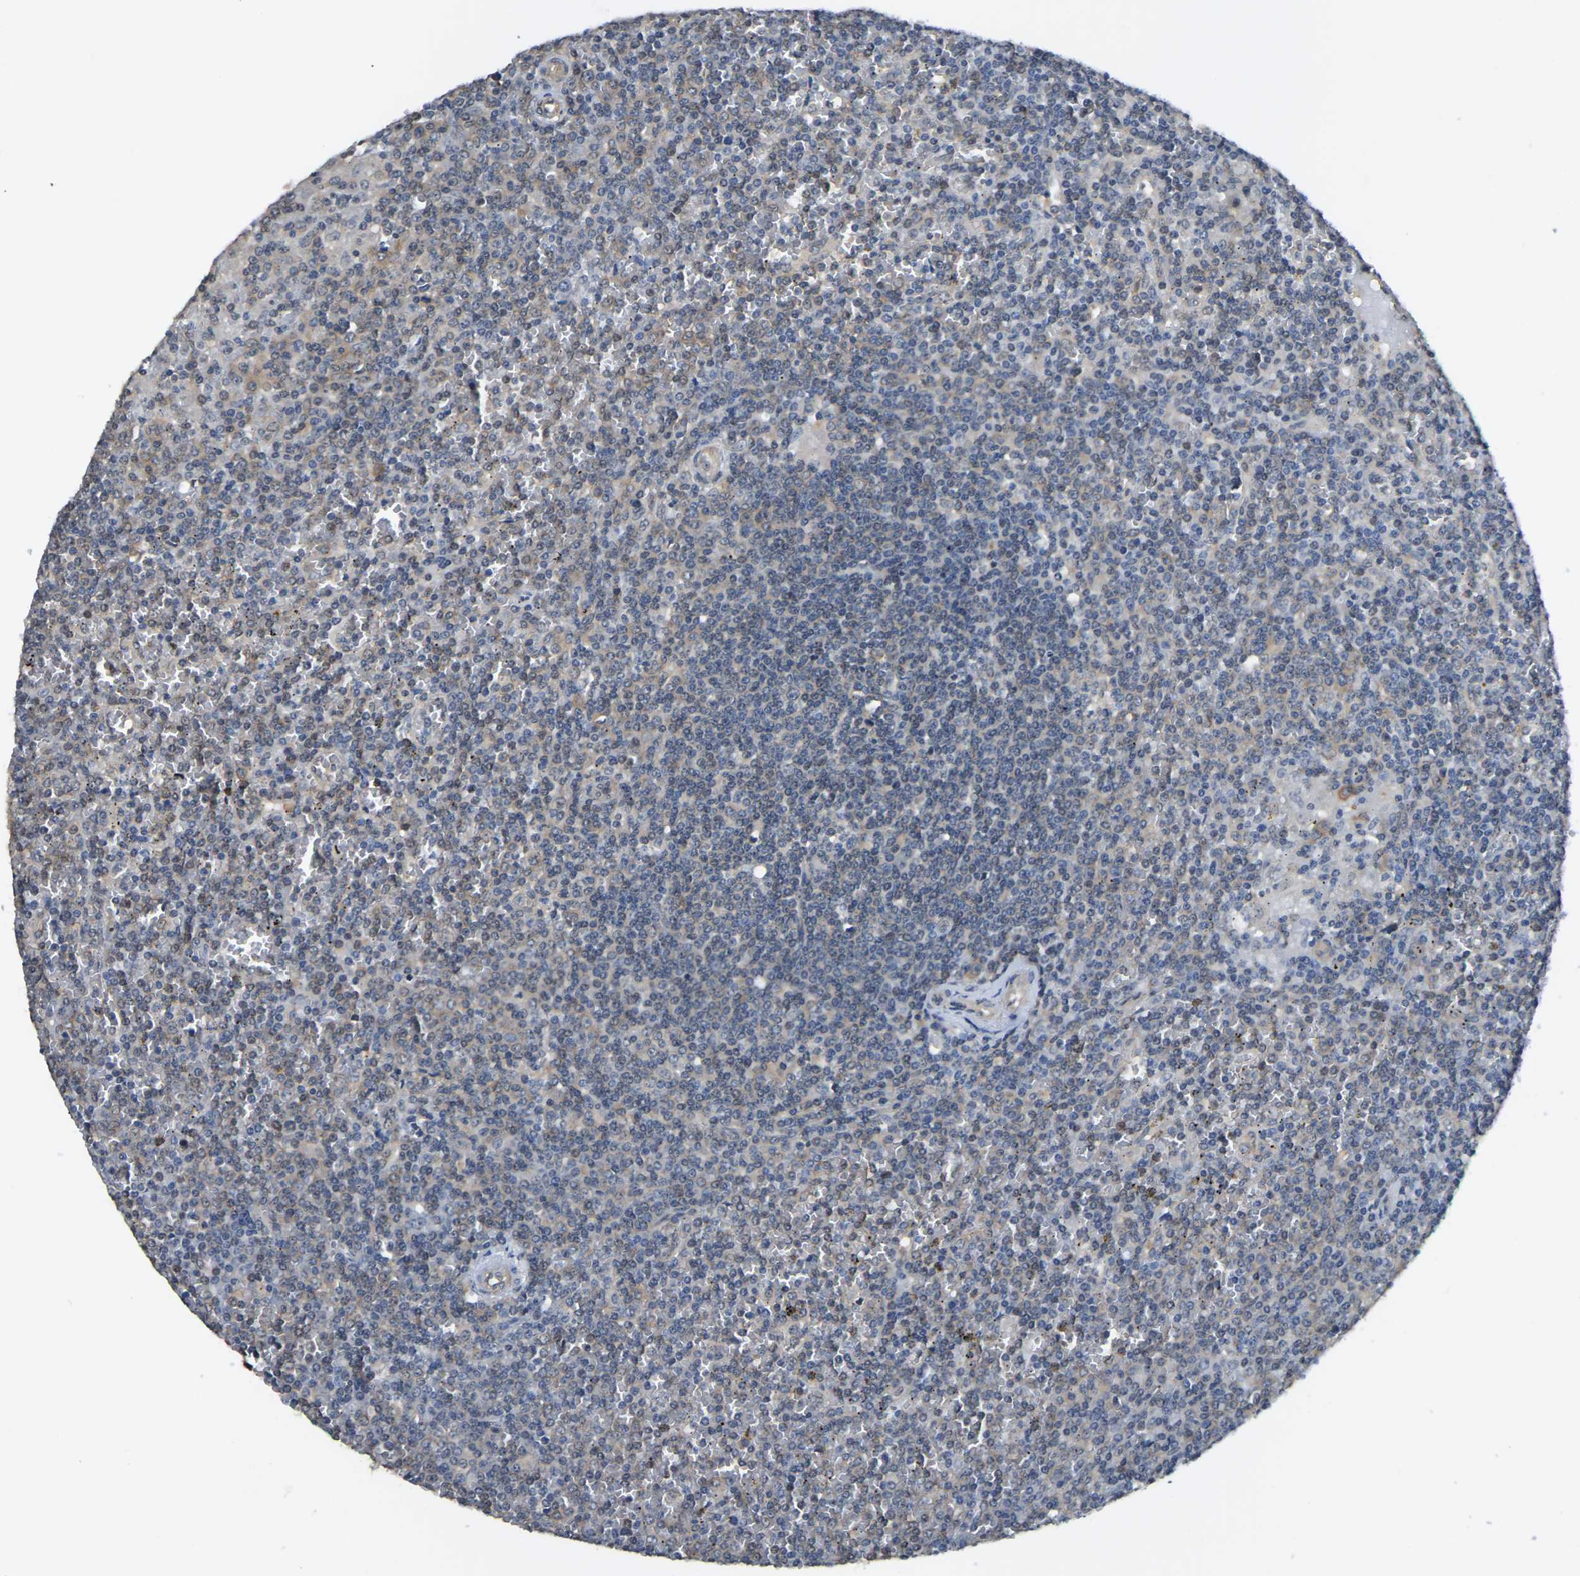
{"staining": {"intensity": "negative", "quantity": "none", "location": "none"}, "tissue": "lymphoma", "cell_type": "Tumor cells", "image_type": "cancer", "snomed": [{"axis": "morphology", "description": "Malignant lymphoma, non-Hodgkin's type, Low grade"}, {"axis": "topography", "description": "Spleen"}], "caption": "There is no significant expression in tumor cells of low-grade malignant lymphoma, non-Hodgkin's type. Nuclei are stained in blue.", "gene": "AHNAK", "patient": {"sex": "female", "age": 19}}